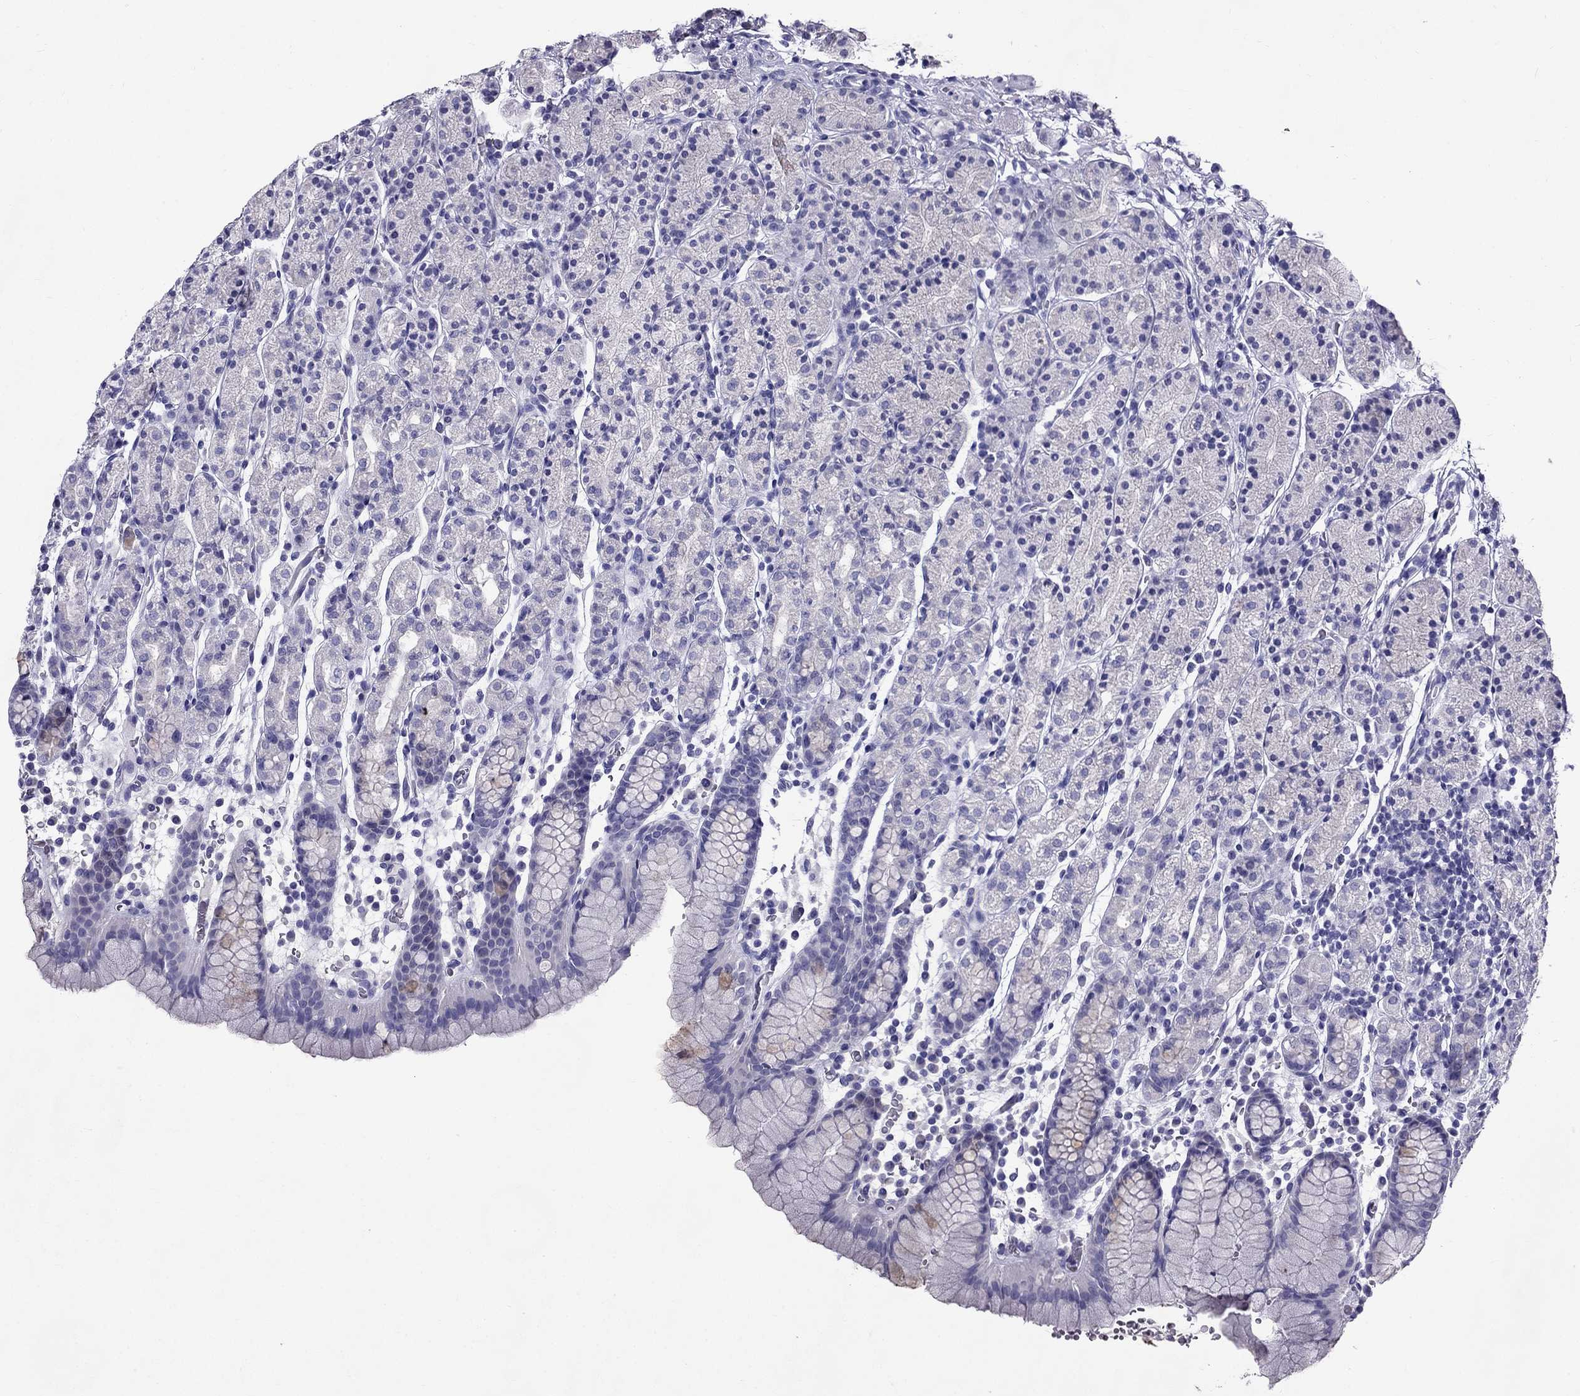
{"staining": {"intensity": "negative", "quantity": "none", "location": "none"}, "tissue": "stomach", "cell_type": "Glandular cells", "image_type": "normal", "snomed": [{"axis": "morphology", "description": "Normal tissue, NOS"}, {"axis": "topography", "description": "Stomach, upper"}, {"axis": "topography", "description": "Stomach"}], "caption": "There is no significant positivity in glandular cells of stomach. The staining was performed using DAB (3,3'-diaminobenzidine) to visualize the protein expression in brown, while the nuclei were stained in blue with hematoxylin (Magnification: 20x).", "gene": "ZNF541", "patient": {"sex": "male", "age": 62}}